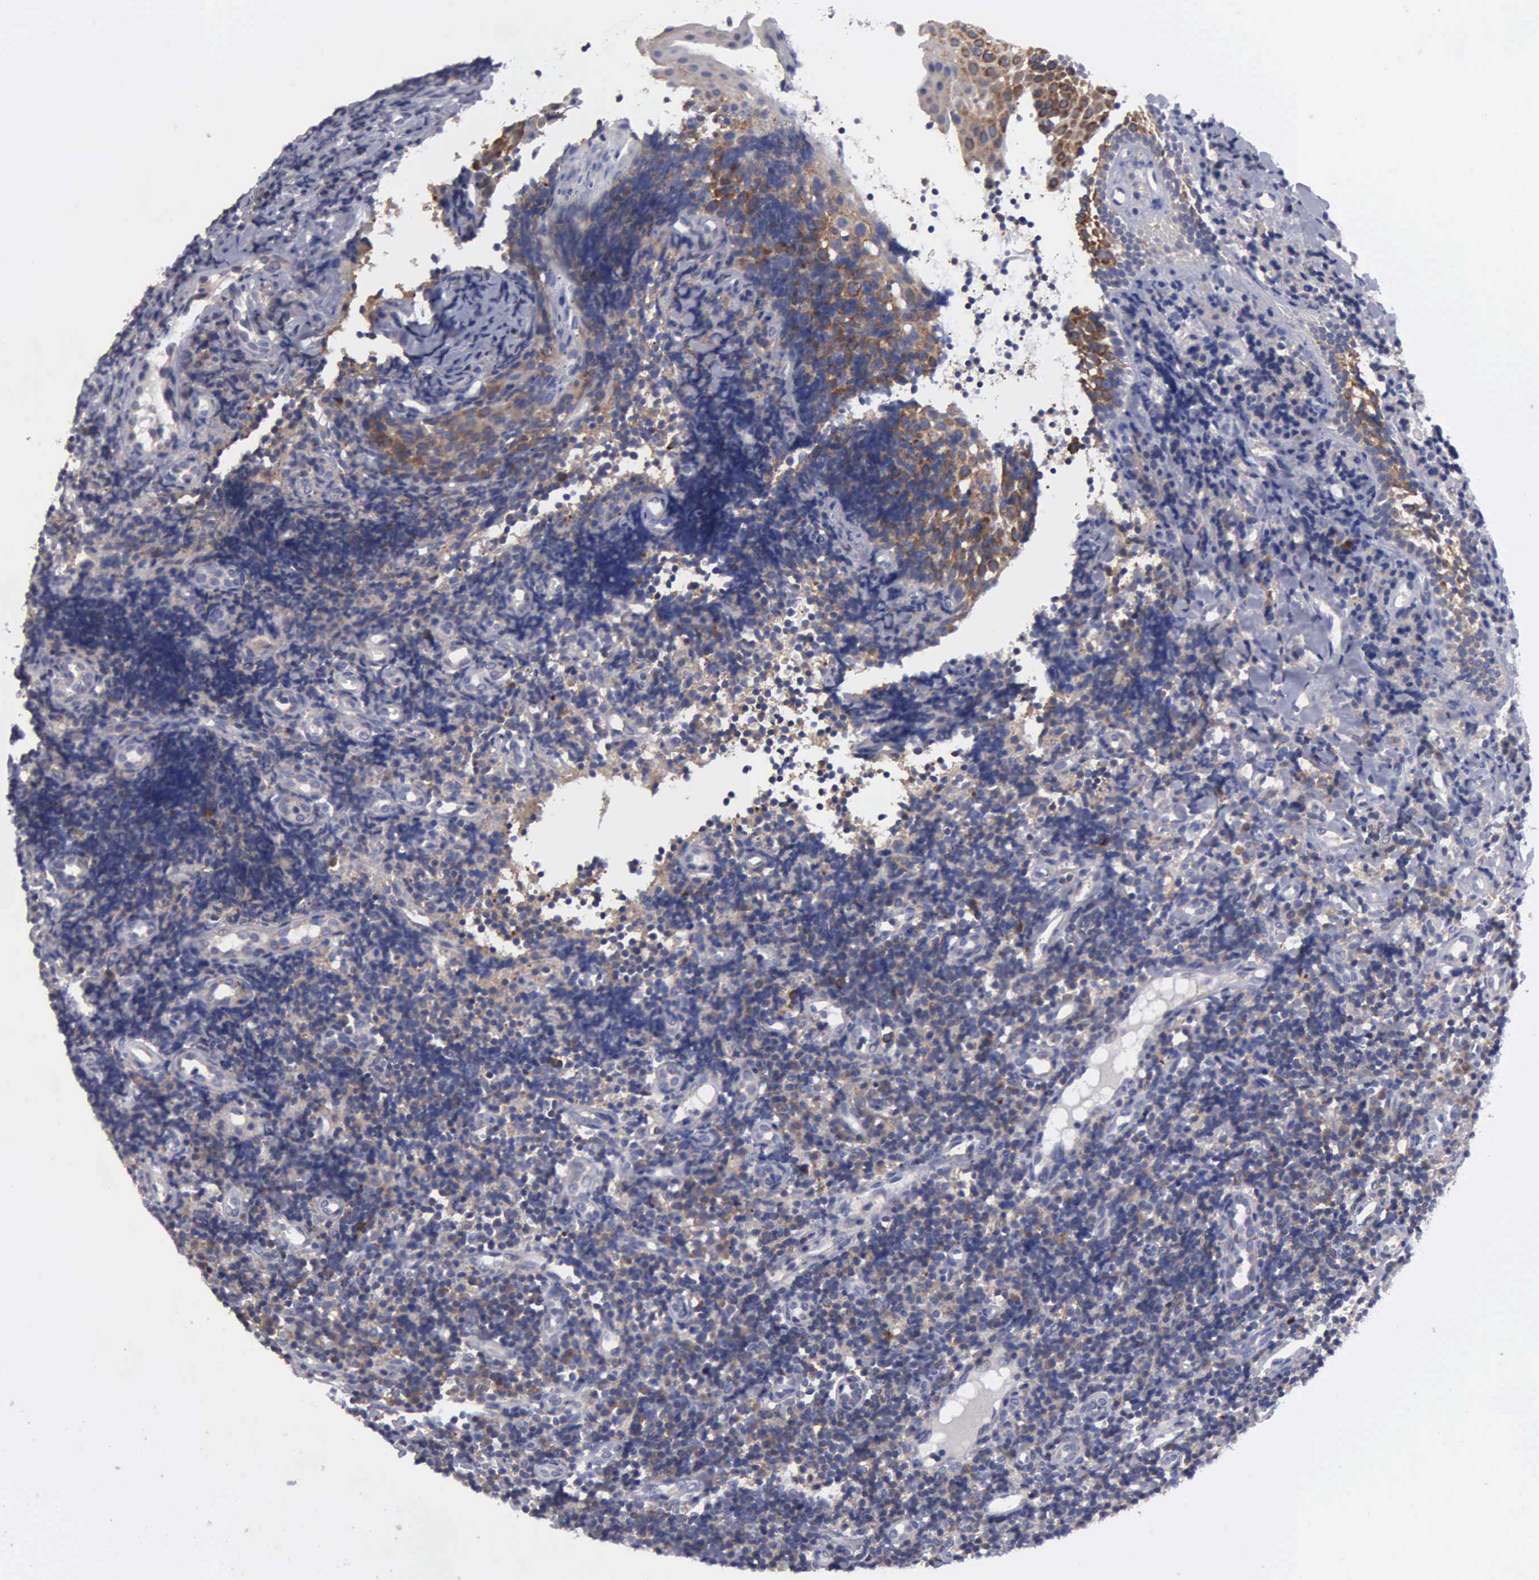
{"staining": {"intensity": "moderate", "quantity": ">75%", "location": "cytoplasmic/membranous"}, "tissue": "tonsil", "cell_type": "Germinal center cells", "image_type": "normal", "snomed": [{"axis": "morphology", "description": "Normal tissue, NOS"}, {"axis": "topography", "description": "Tonsil"}], "caption": "A high-resolution image shows immunohistochemistry staining of benign tonsil, which displays moderate cytoplasmic/membranous staining in approximately >75% of germinal center cells. The staining was performed using DAB (3,3'-diaminobenzidine), with brown indicating positive protein expression. Nuclei are stained blue with hematoxylin.", "gene": "TXLNG", "patient": {"sex": "female", "age": 58}}